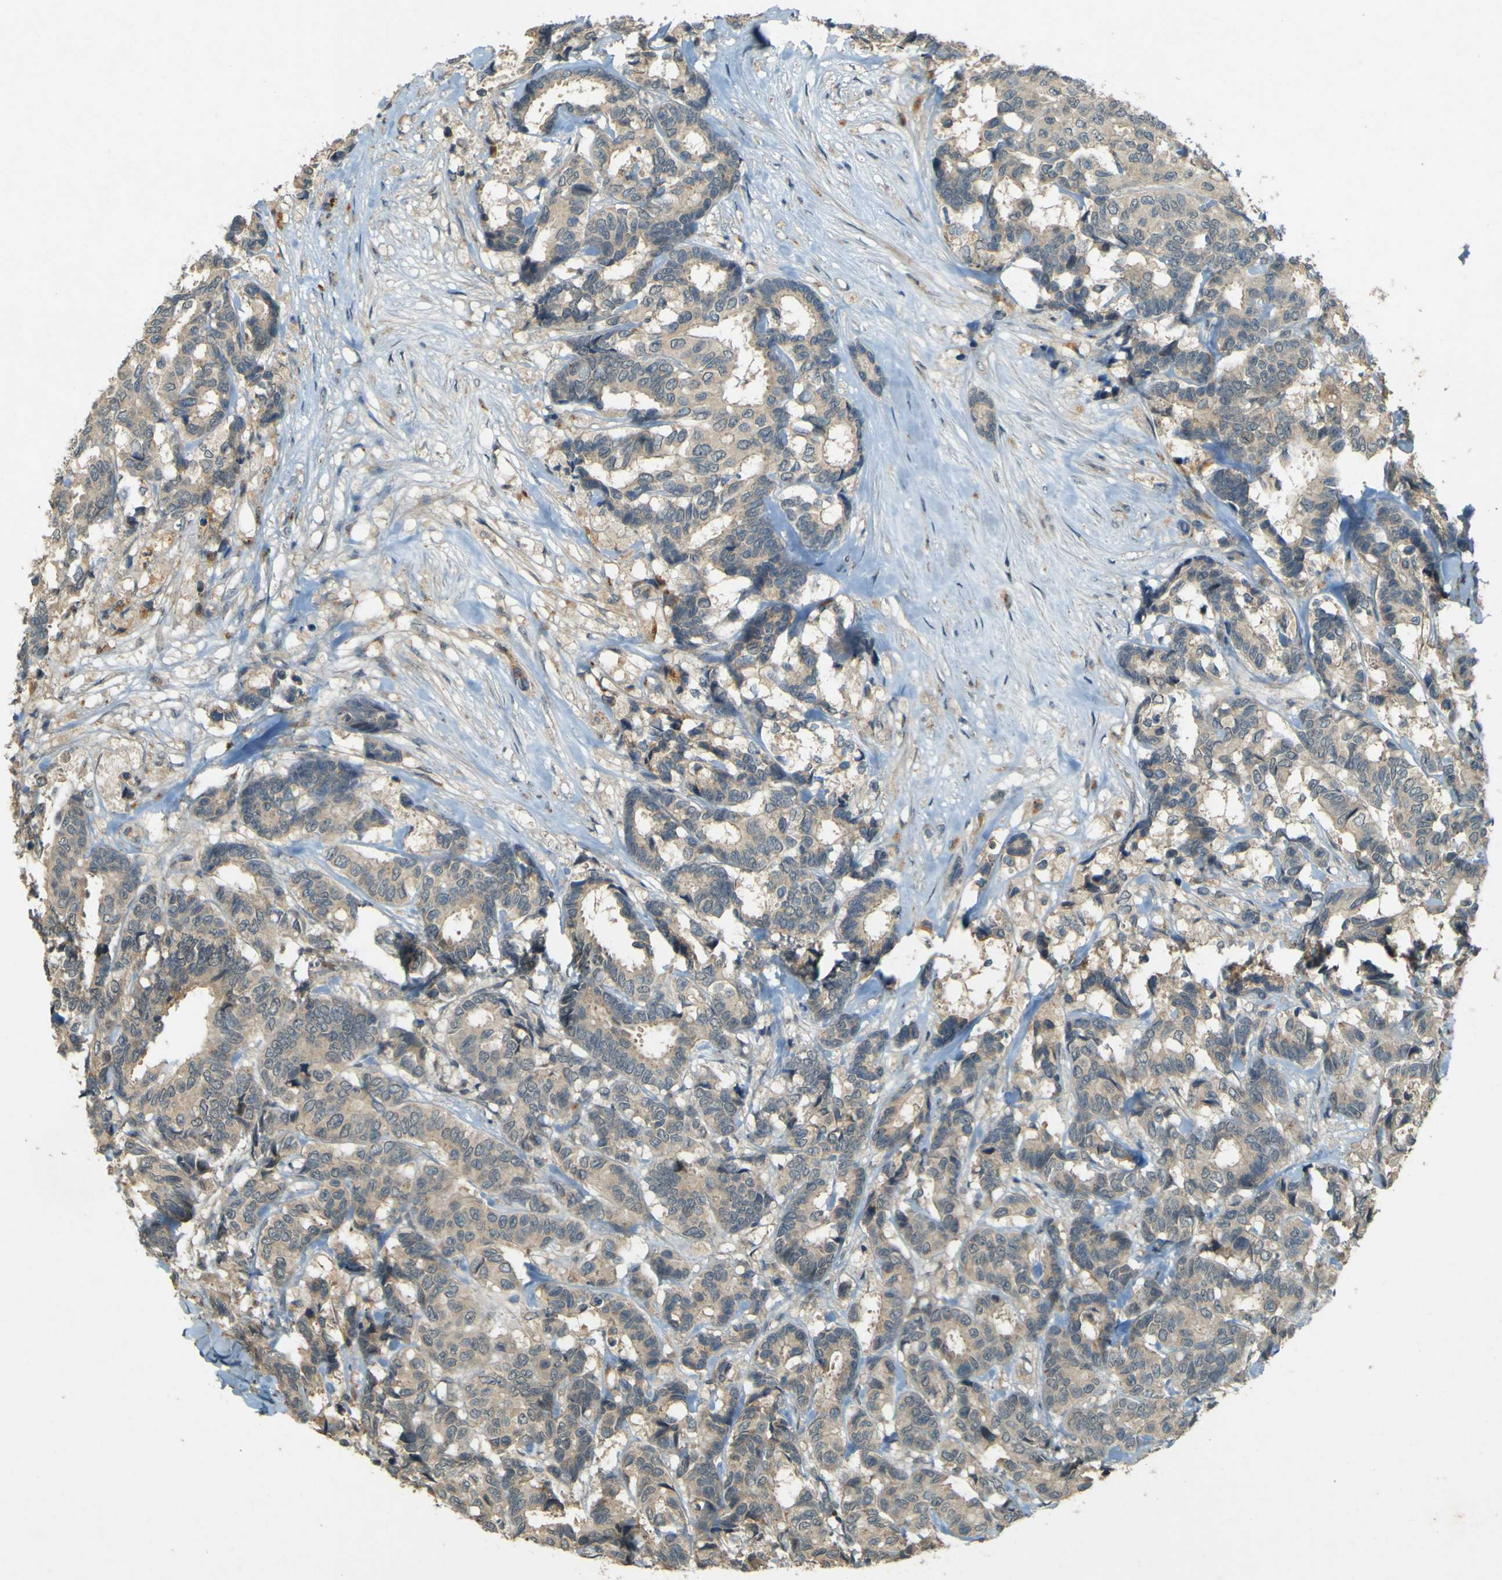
{"staining": {"intensity": "weak", "quantity": ">75%", "location": "cytoplasmic/membranous"}, "tissue": "breast cancer", "cell_type": "Tumor cells", "image_type": "cancer", "snomed": [{"axis": "morphology", "description": "Duct carcinoma"}, {"axis": "topography", "description": "Breast"}], "caption": "There is low levels of weak cytoplasmic/membranous staining in tumor cells of breast cancer, as demonstrated by immunohistochemical staining (brown color).", "gene": "MPDZ", "patient": {"sex": "female", "age": 87}}